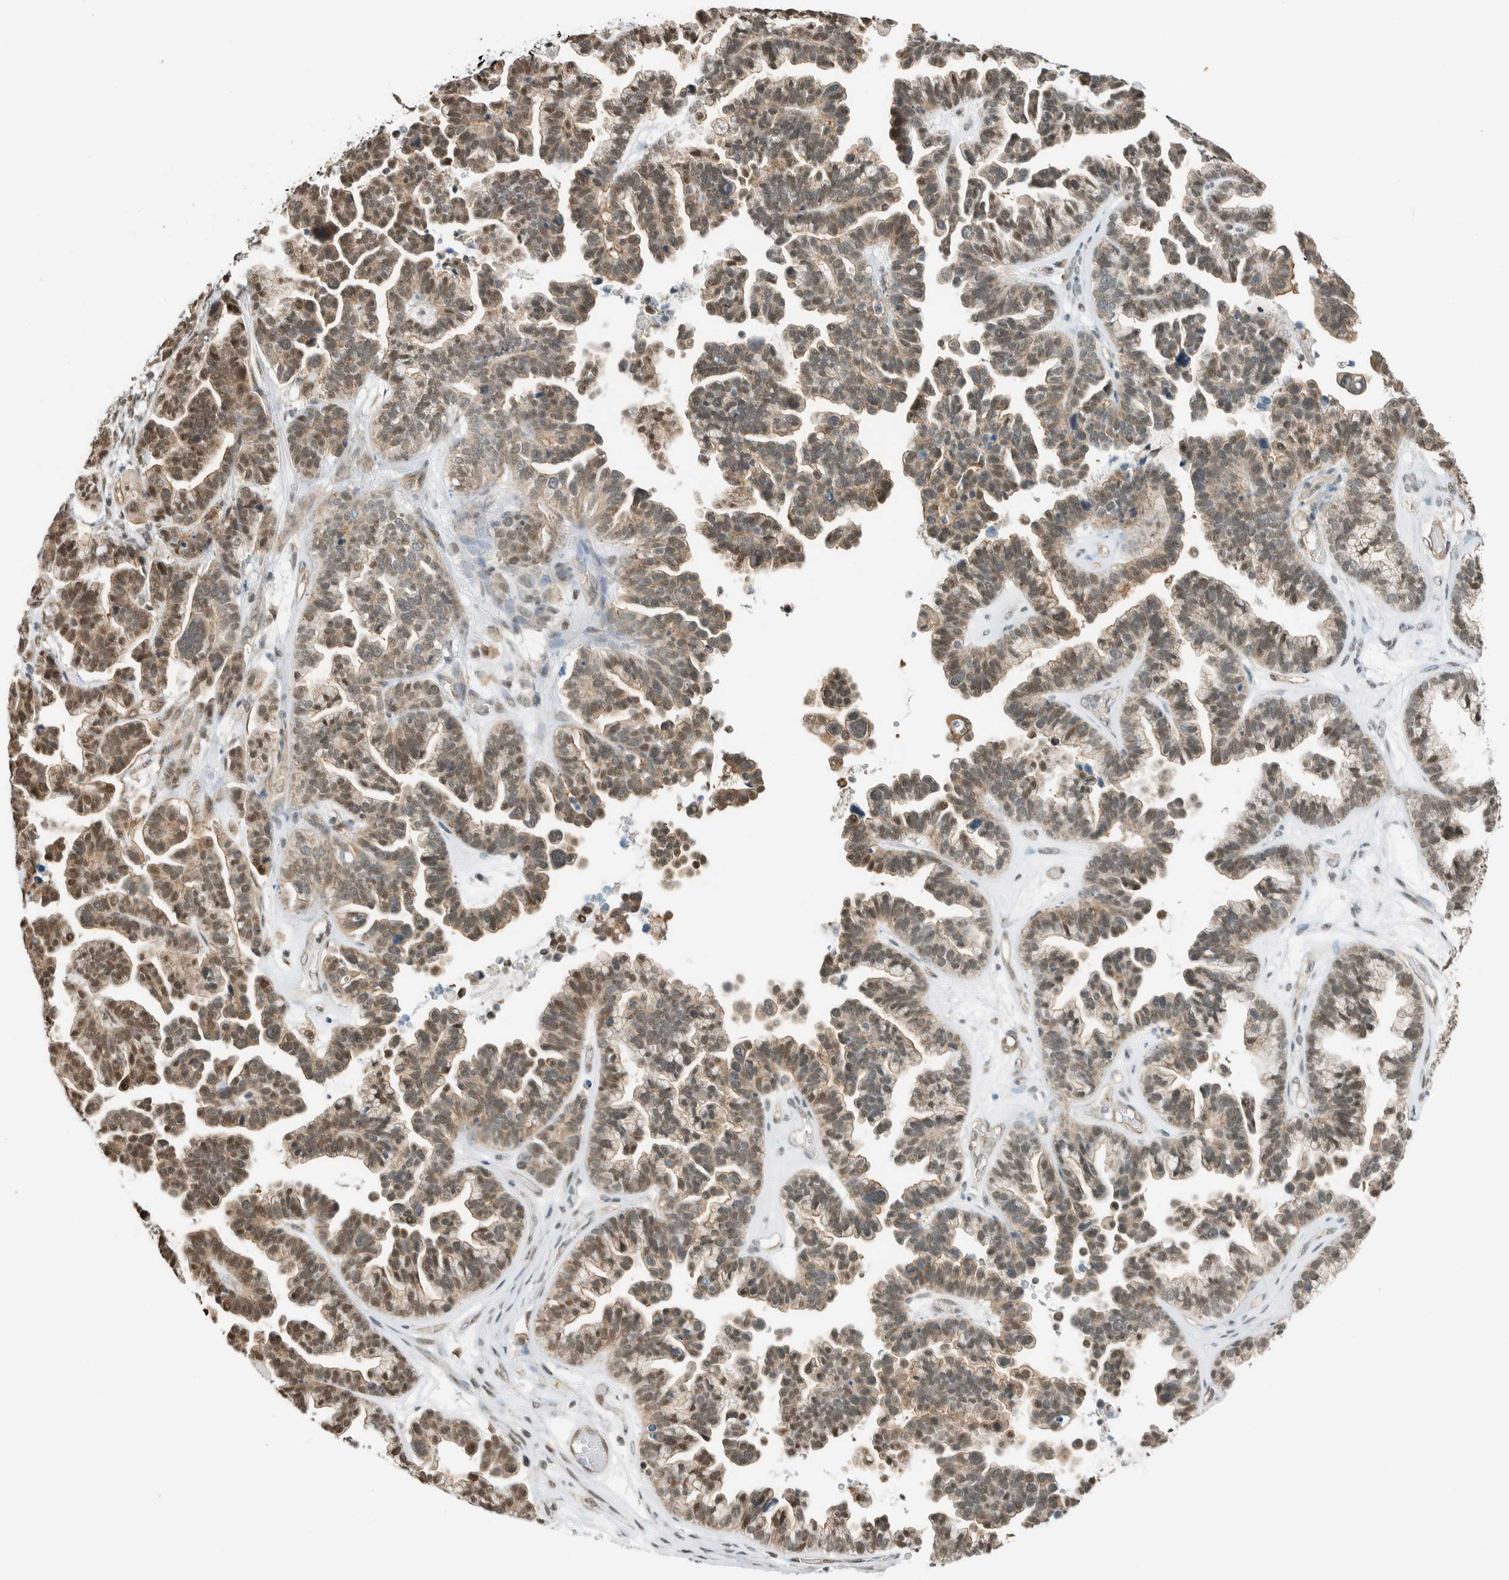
{"staining": {"intensity": "moderate", "quantity": ">75%", "location": "cytoplasmic/membranous,nuclear"}, "tissue": "ovarian cancer", "cell_type": "Tumor cells", "image_type": "cancer", "snomed": [{"axis": "morphology", "description": "Cystadenocarcinoma, serous, NOS"}, {"axis": "topography", "description": "Ovary"}], "caption": "High-magnification brightfield microscopy of ovarian serous cystadenocarcinoma stained with DAB (brown) and counterstained with hematoxylin (blue). tumor cells exhibit moderate cytoplasmic/membranous and nuclear positivity is identified in approximately>75% of cells. Using DAB (3,3'-diaminobenzidine) (brown) and hematoxylin (blue) stains, captured at high magnification using brightfield microscopy.", "gene": "NIBAN2", "patient": {"sex": "female", "age": 56}}